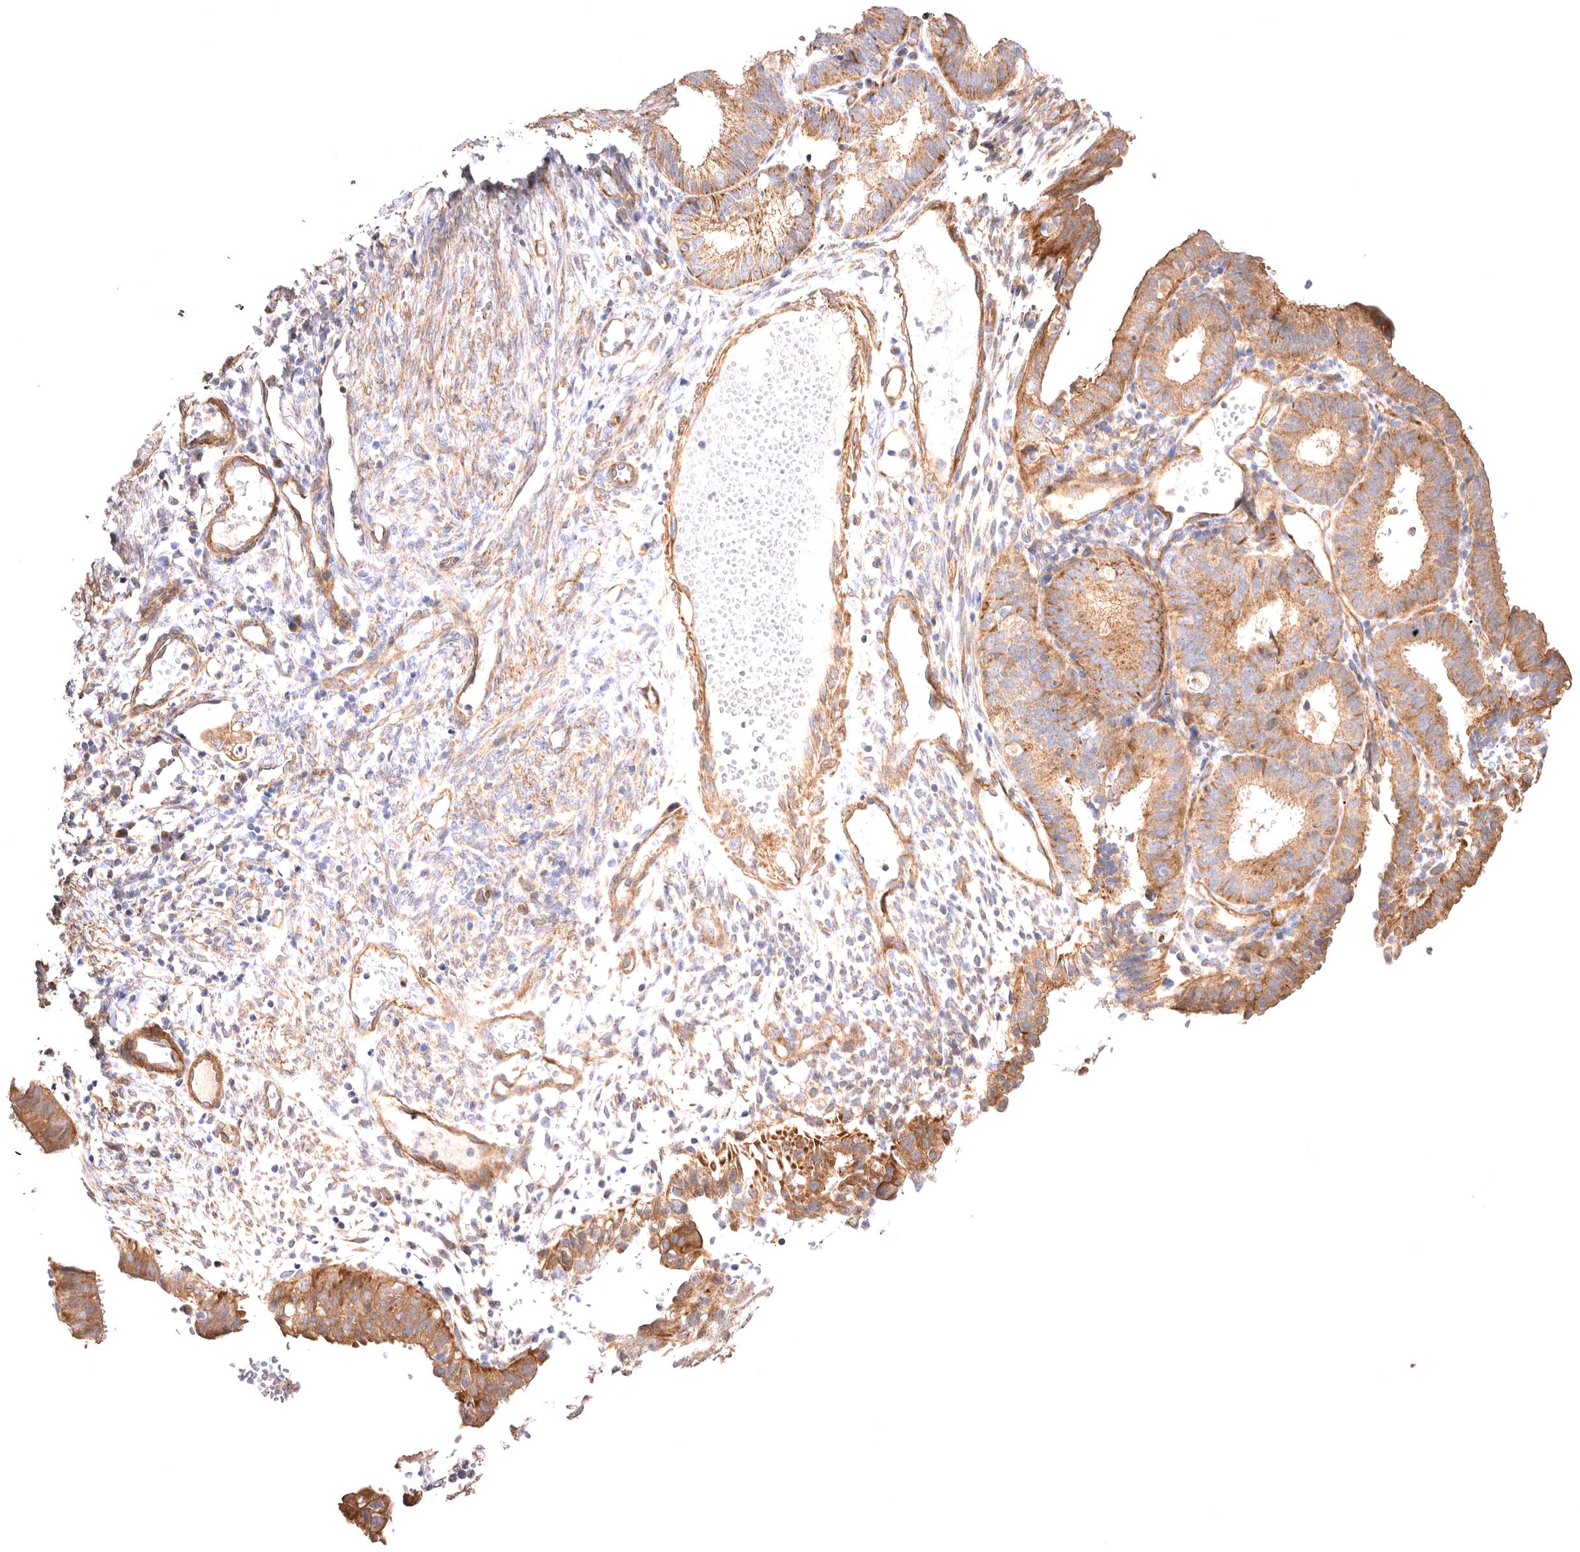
{"staining": {"intensity": "moderate", "quantity": ">75%", "location": "cytoplasmic/membranous"}, "tissue": "endometrial cancer", "cell_type": "Tumor cells", "image_type": "cancer", "snomed": [{"axis": "morphology", "description": "Adenocarcinoma, NOS"}, {"axis": "topography", "description": "Endometrium"}], "caption": "Tumor cells show medium levels of moderate cytoplasmic/membranous staining in about >75% of cells in human endometrial cancer.", "gene": "VPS45", "patient": {"sex": "female", "age": 51}}